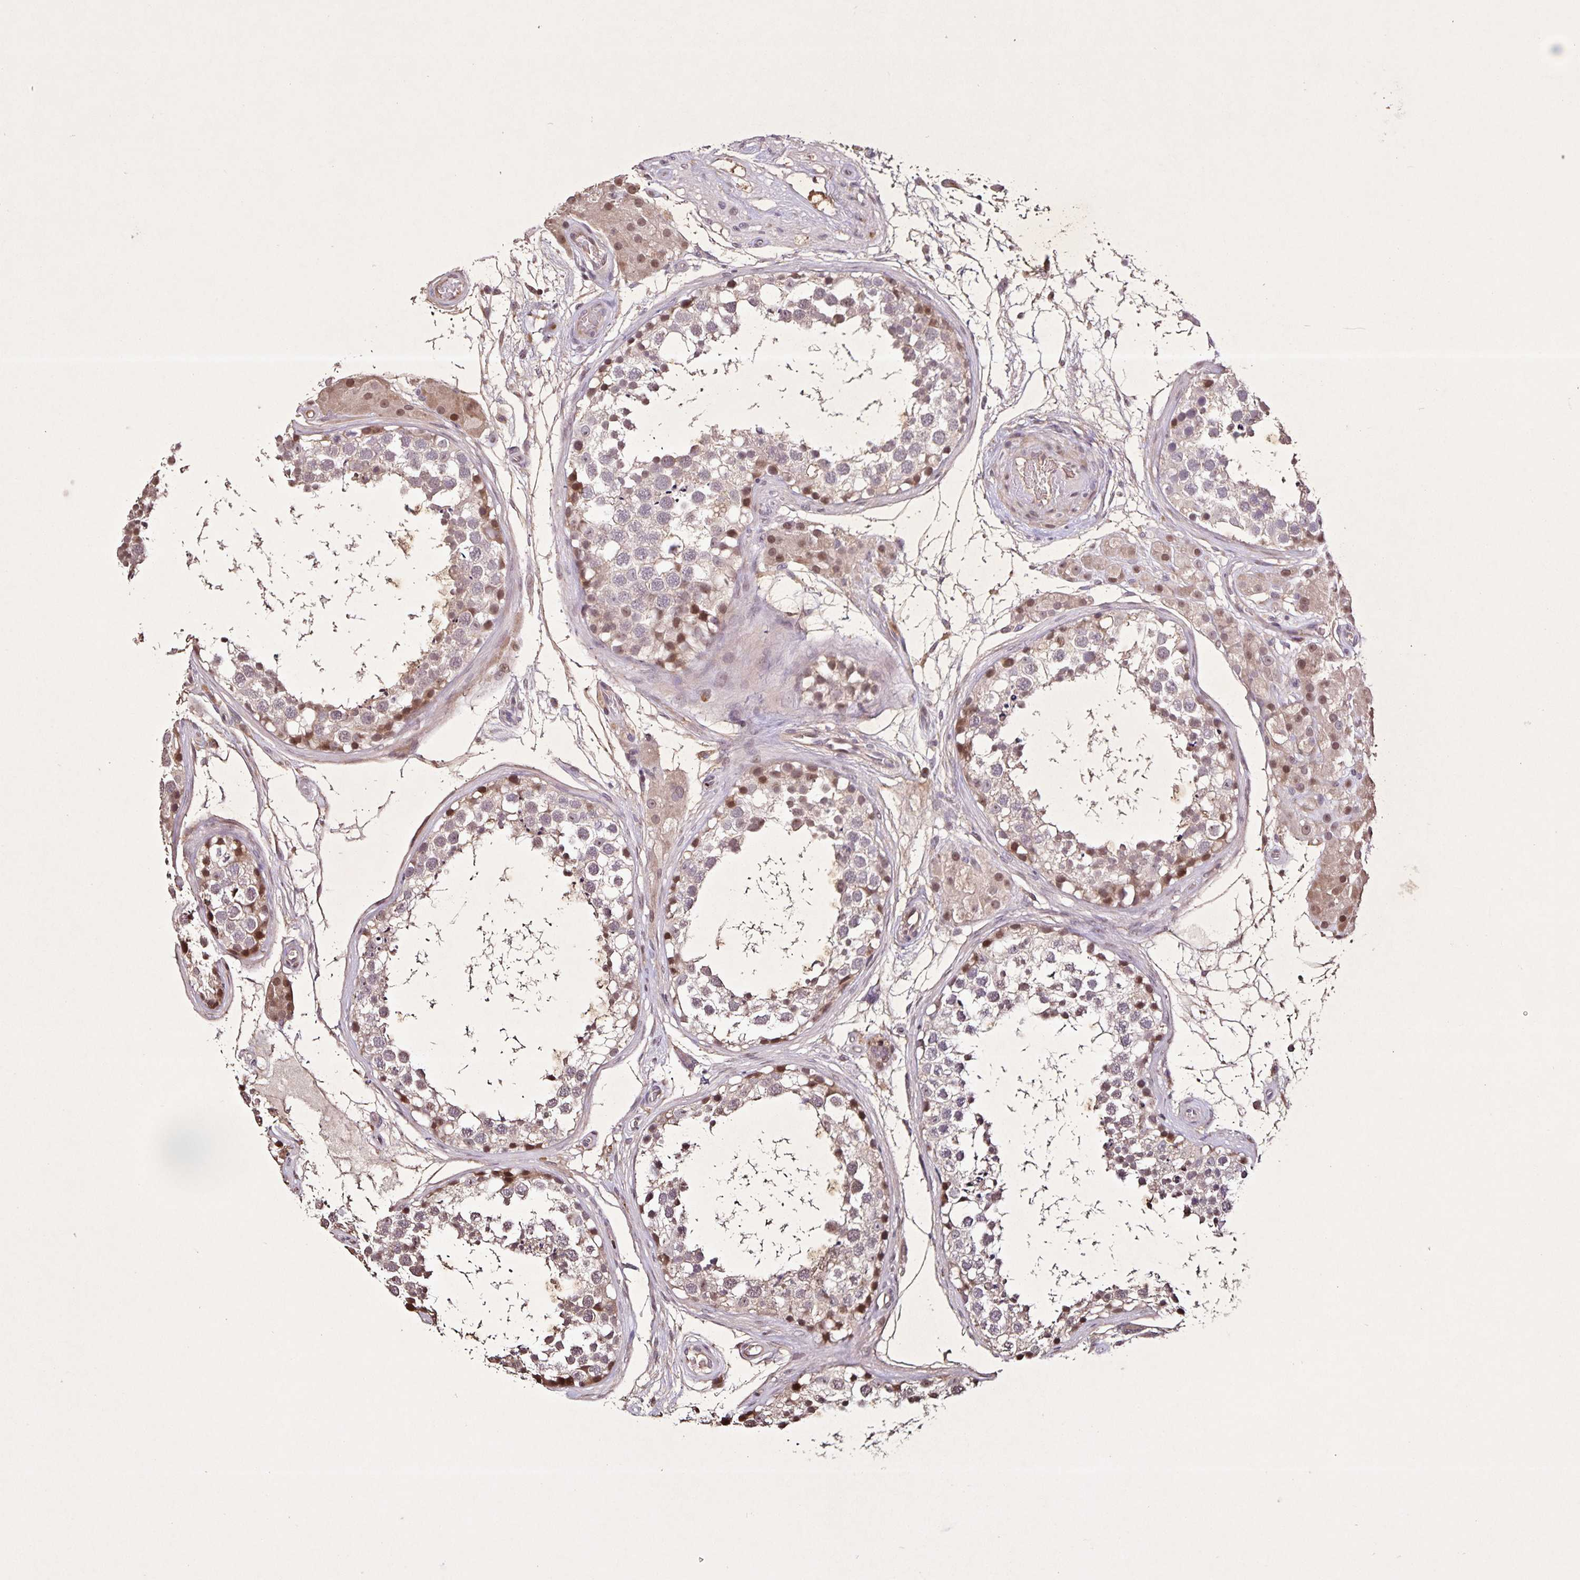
{"staining": {"intensity": "moderate", "quantity": "<25%", "location": "nuclear"}, "tissue": "testis", "cell_type": "Cells in seminiferous ducts", "image_type": "normal", "snomed": [{"axis": "morphology", "description": "Normal tissue, NOS"}, {"axis": "morphology", "description": "Seminoma, NOS"}, {"axis": "topography", "description": "Testis"}], "caption": "Immunohistochemistry (IHC) staining of normal testis, which displays low levels of moderate nuclear staining in approximately <25% of cells in seminiferous ducts indicating moderate nuclear protein expression. The staining was performed using DAB (3,3'-diaminobenzidine) (brown) for protein detection and nuclei were counterstained in hematoxylin (blue).", "gene": "GDF2", "patient": {"sex": "male", "age": 65}}